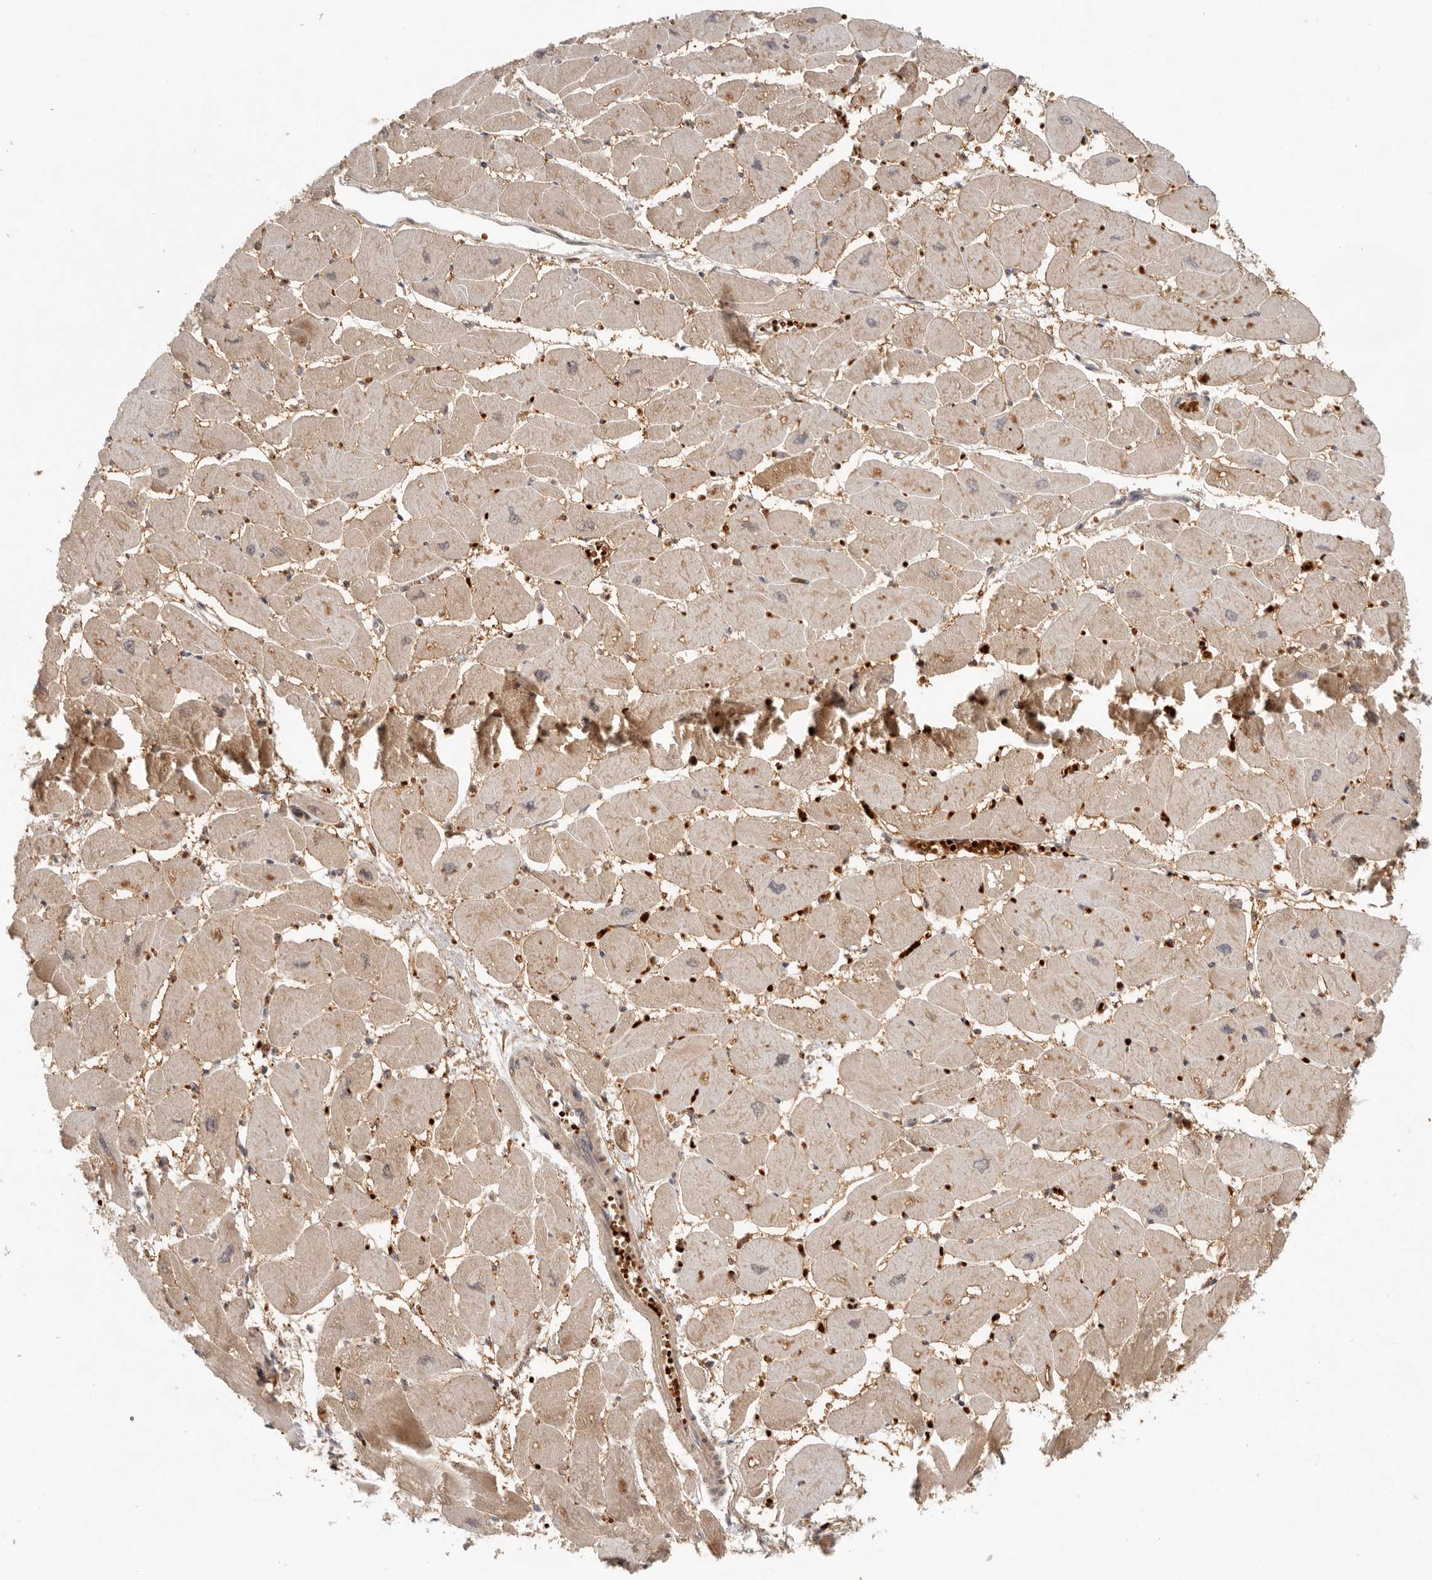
{"staining": {"intensity": "moderate", "quantity": "25%-75%", "location": "cytoplasmic/membranous"}, "tissue": "heart muscle", "cell_type": "Cardiomyocytes", "image_type": "normal", "snomed": [{"axis": "morphology", "description": "Normal tissue, NOS"}, {"axis": "topography", "description": "Heart"}], "caption": "IHC of benign human heart muscle demonstrates medium levels of moderate cytoplasmic/membranous staining in about 25%-75% of cardiomyocytes.", "gene": "AHDC1", "patient": {"sex": "female", "age": 54}}